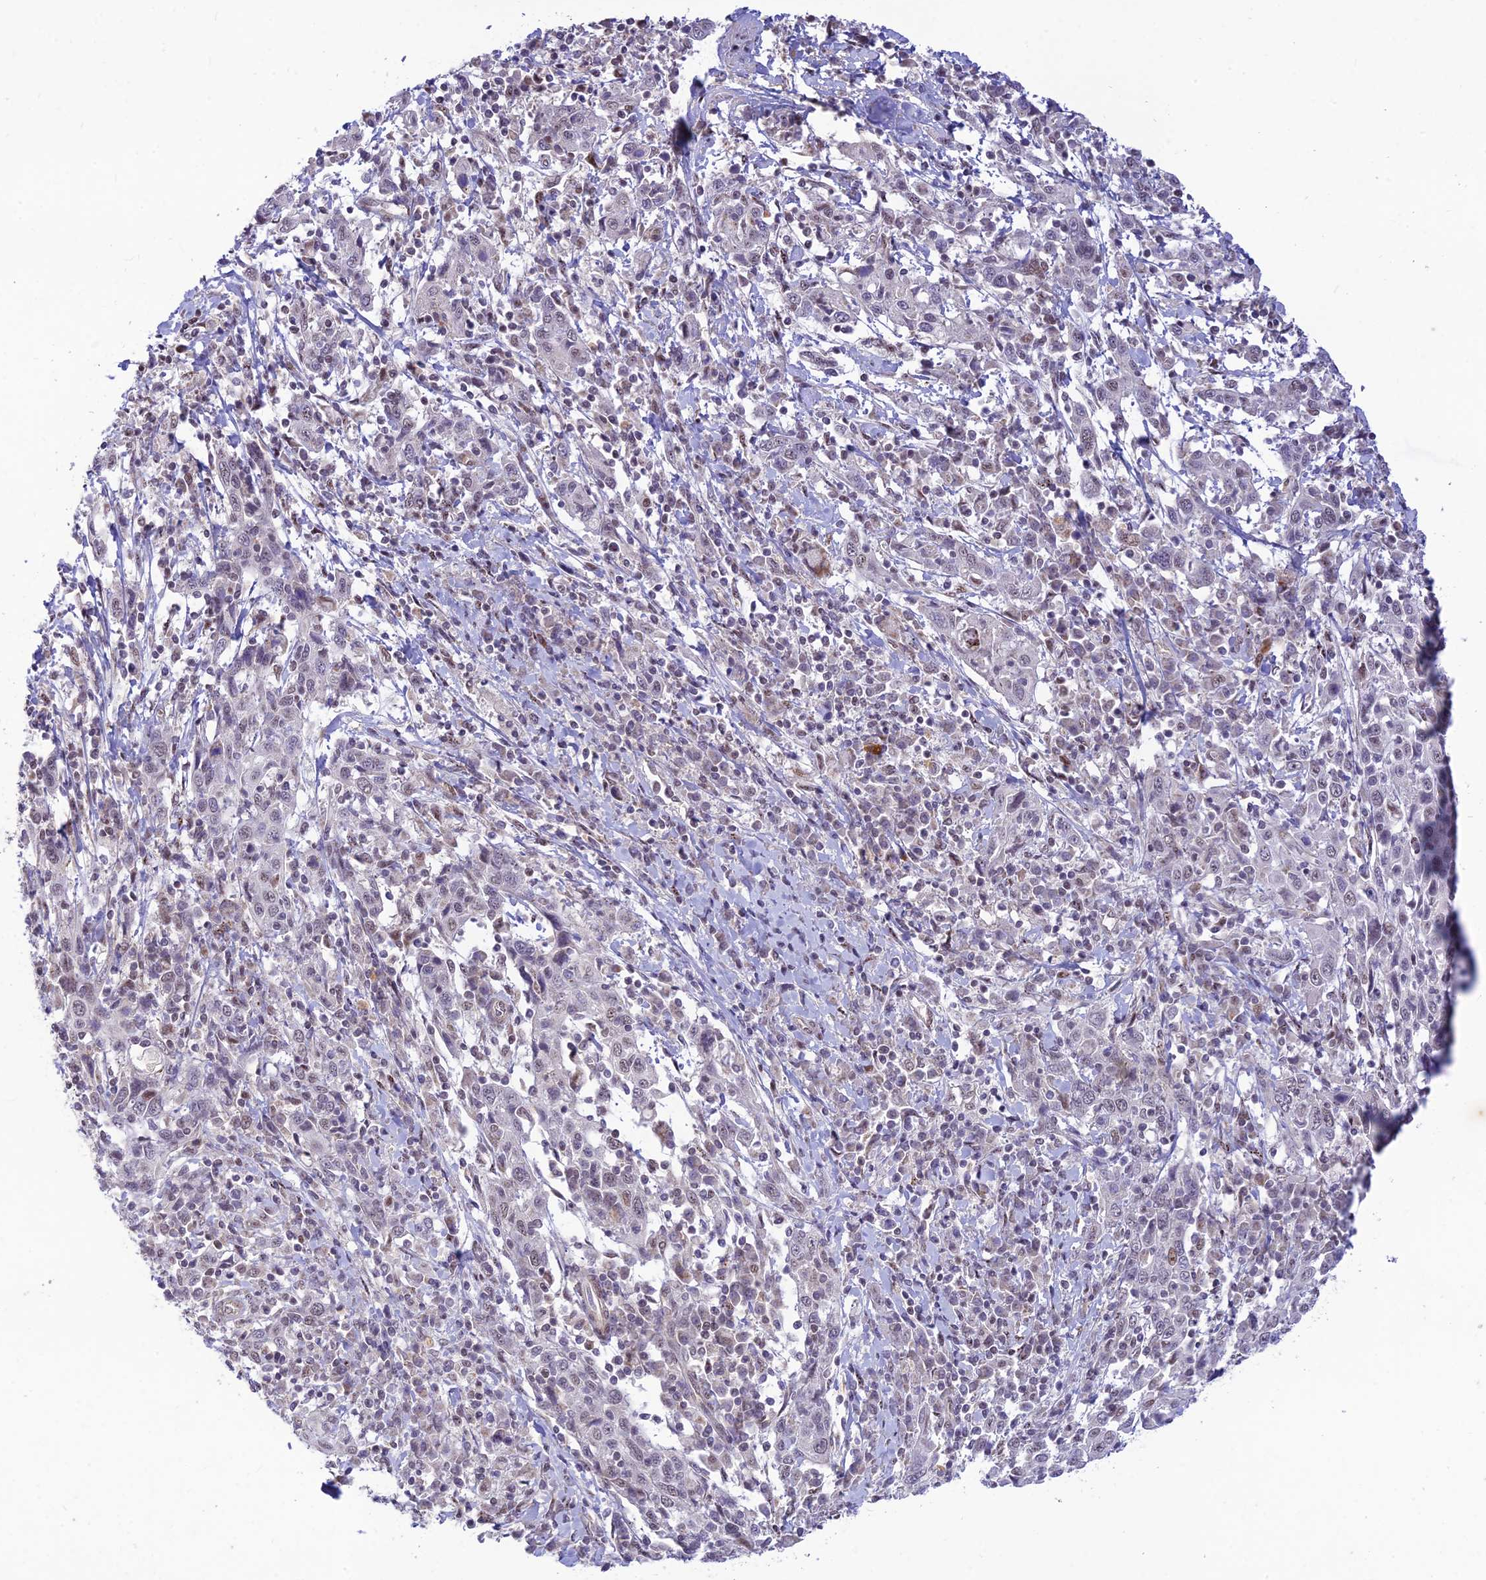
{"staining": {"intensity": "weak", "quantity": "<25%", "location": "nuclear"}, "tissue": "cervical cancer", "cell_type": "Tumor cells", "image_type": "cancer", "snomed": [{"axis": "morphology", "description": "Squamous cell carcinoma, NOS"}, {"axis": "topography", "description": "Cervix"}], "caption": "A histopathology image of human squamous cell carcinoma (cervical) is negative for staining in tumor cells.", "gene": "MICOS13", "patient": {"sex": "female", "age": 46}}